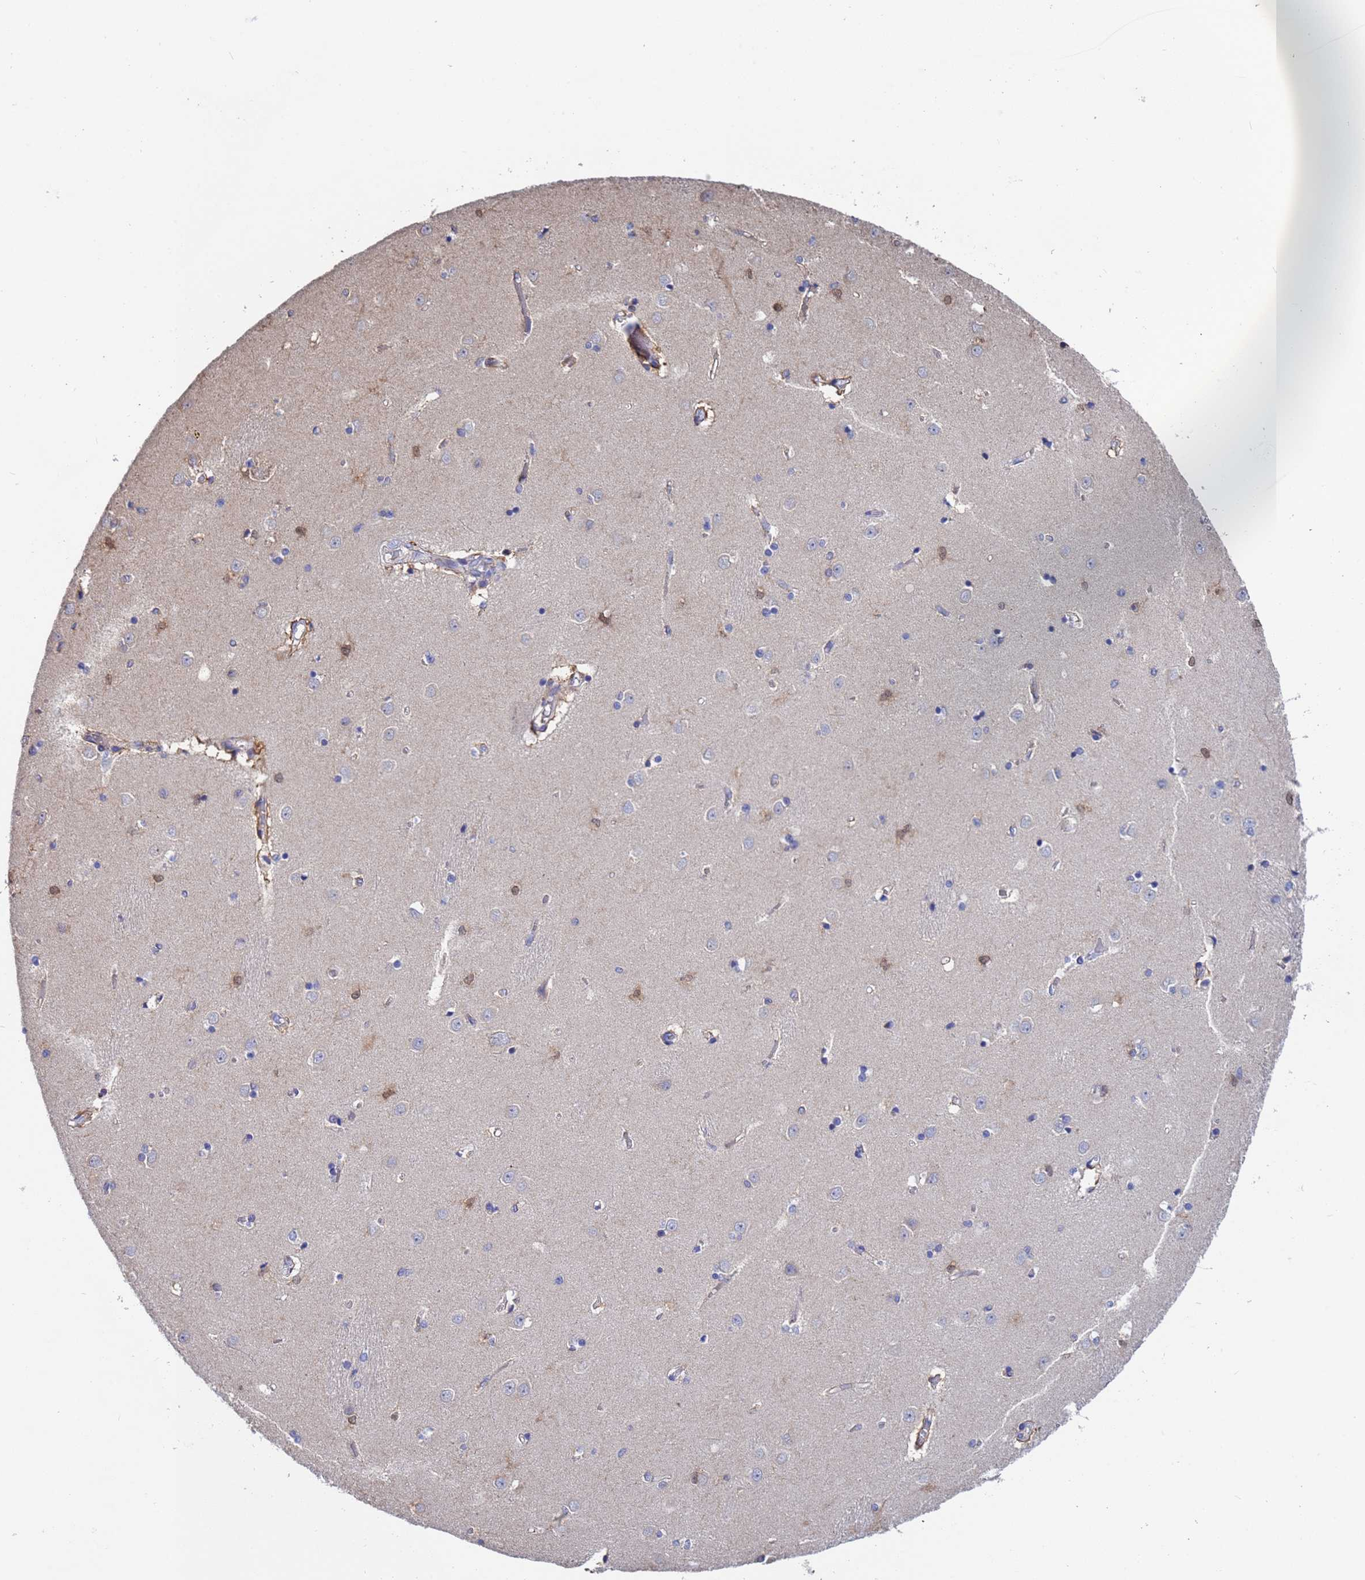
{"staining": {"intensity": "moderate", "quantity": "25%-75%", "location": "cytoplasmic/membranous,nuclear"}, "tissue": "caudate", "cell_type": "Glial cells", "image_type": "normal", "snomed": [{"axis": "morphology", "description": "Normal tissue, NOS"}, {"axis": "topography", "description": "Lateral ventricle wall"}], "caption": "IHC of benign caudate displays medium levels of moderate cytoplasmic/membranous,nuclear positivity in about 25%-75% of glial cells.", "gene": "FAM25A", "patient": {"sex": "male", "age": 37}}